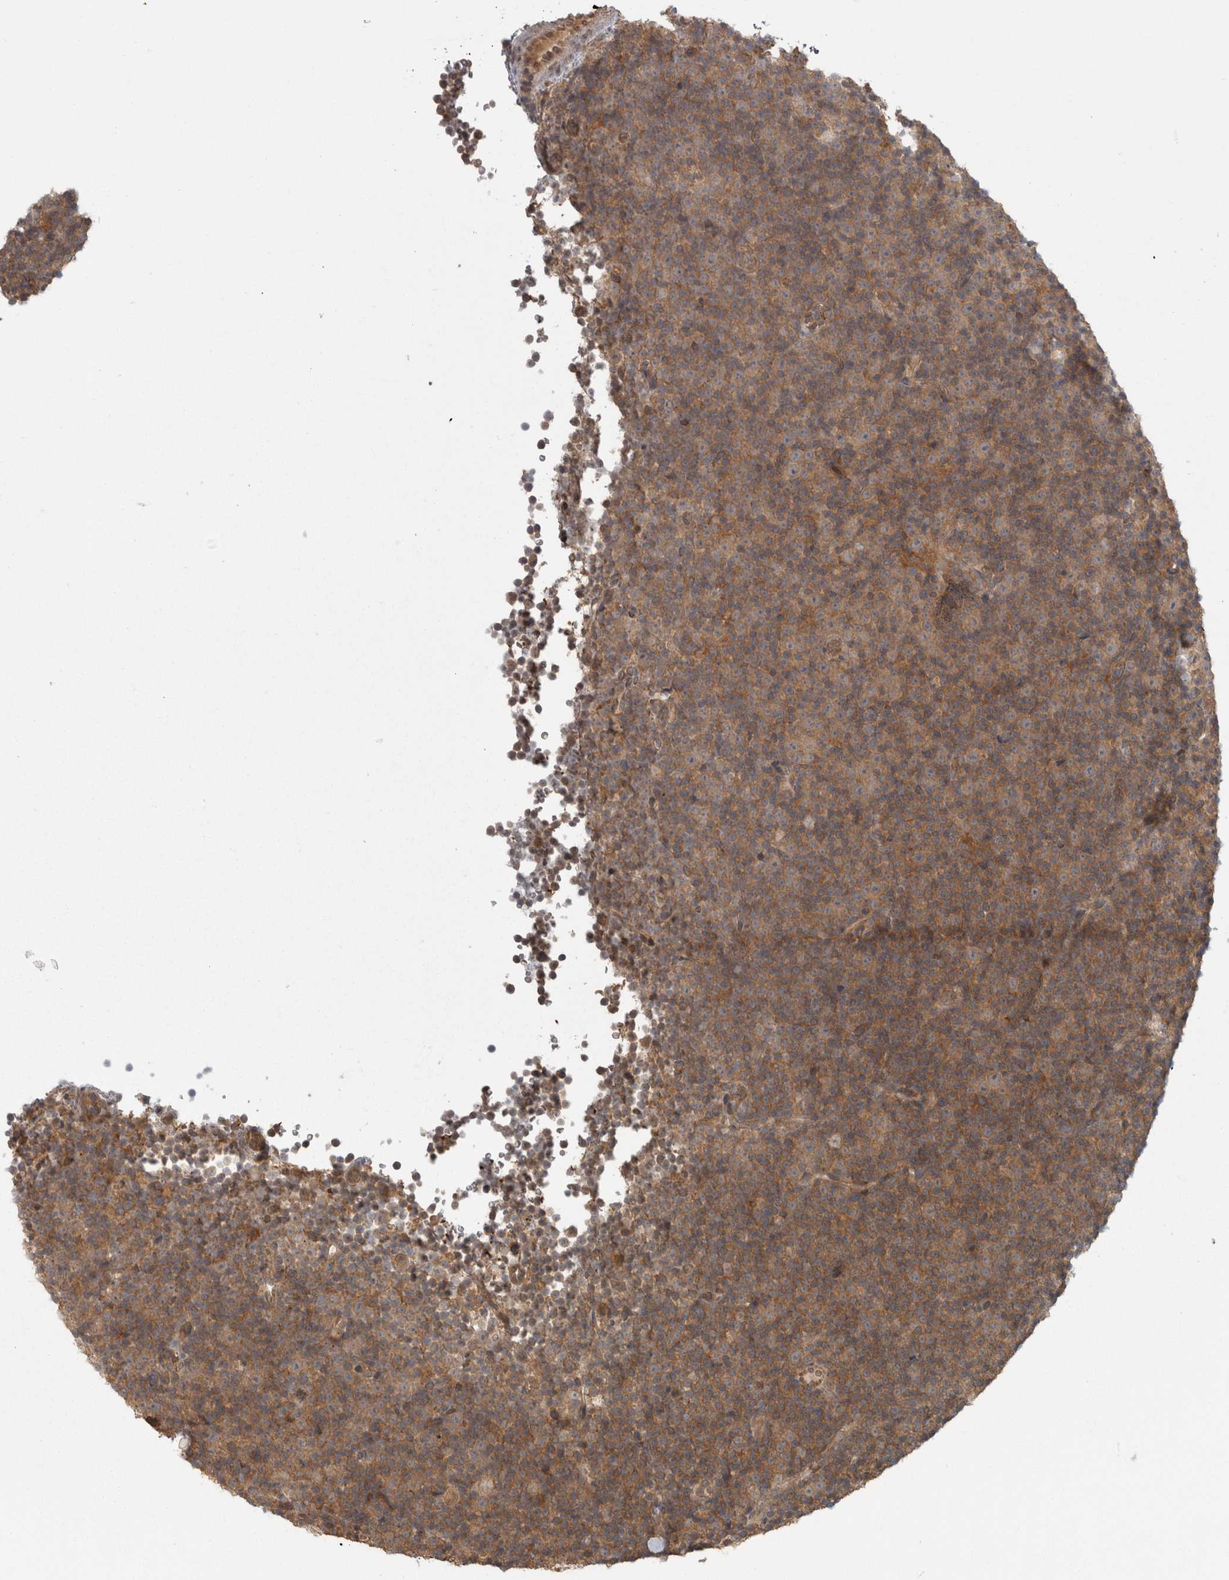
{"staining": {"intensity": "moderate", "quantity": ">75%", "location": "cytoplasmic/membranous"}, "tissue": "lymphoma", "cell_type": "Tumor cells", "image_type": "cancer", "snomed": [{"axis": "morphology", "description": "Malignant lymphoma, non-Hodgkin's type, Low grade"}, {"axis": "topography", "description": "Lymph node"}], "caption": "The immunohistochemical stain labels moderate cytoplasmic/membranous expression in tumor cells of low-grade malignant lymphoma, non-Hodgkin's type tissue.", "gene": "MICU3", "patient": {"sex": "female", "age": 67}}